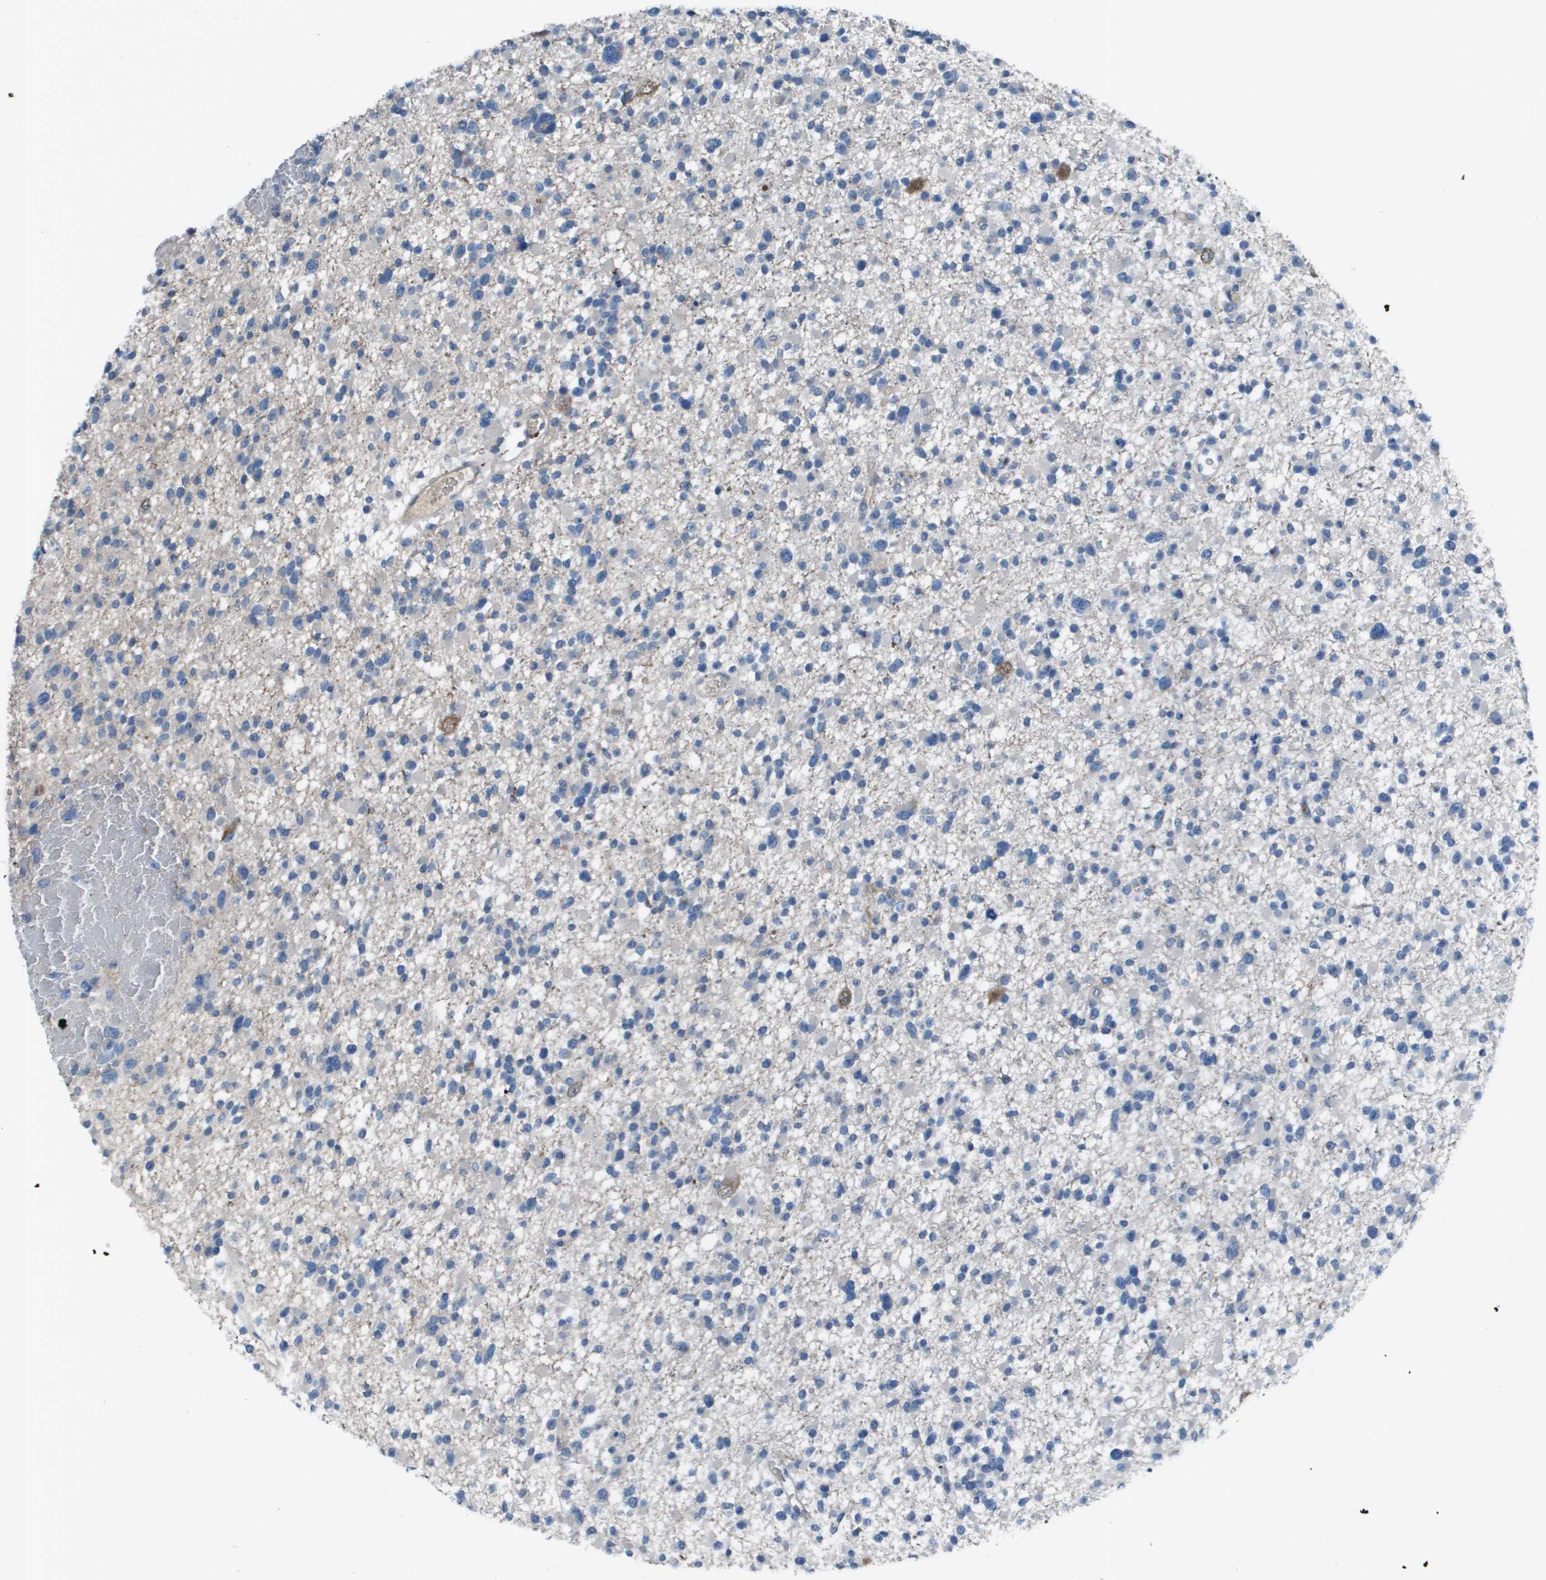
{"staining": {"intensity": "negative", "quantity": "none", "location": "none"}, "tissue": "glioma", "cell_type": "Tumor cells", "image_type": "cancer", "snomed": [{"axis": "morphology", "description": "Glioma, malignant, Low grade"}, {"axis": "topography", "description": "Brain"}], "caption": "Immunohistochemical staining of human glioma reveals no significant expression in tumor cells.", "gene": "CAMK4", "patient": {"sex": "female", "age": 22}}